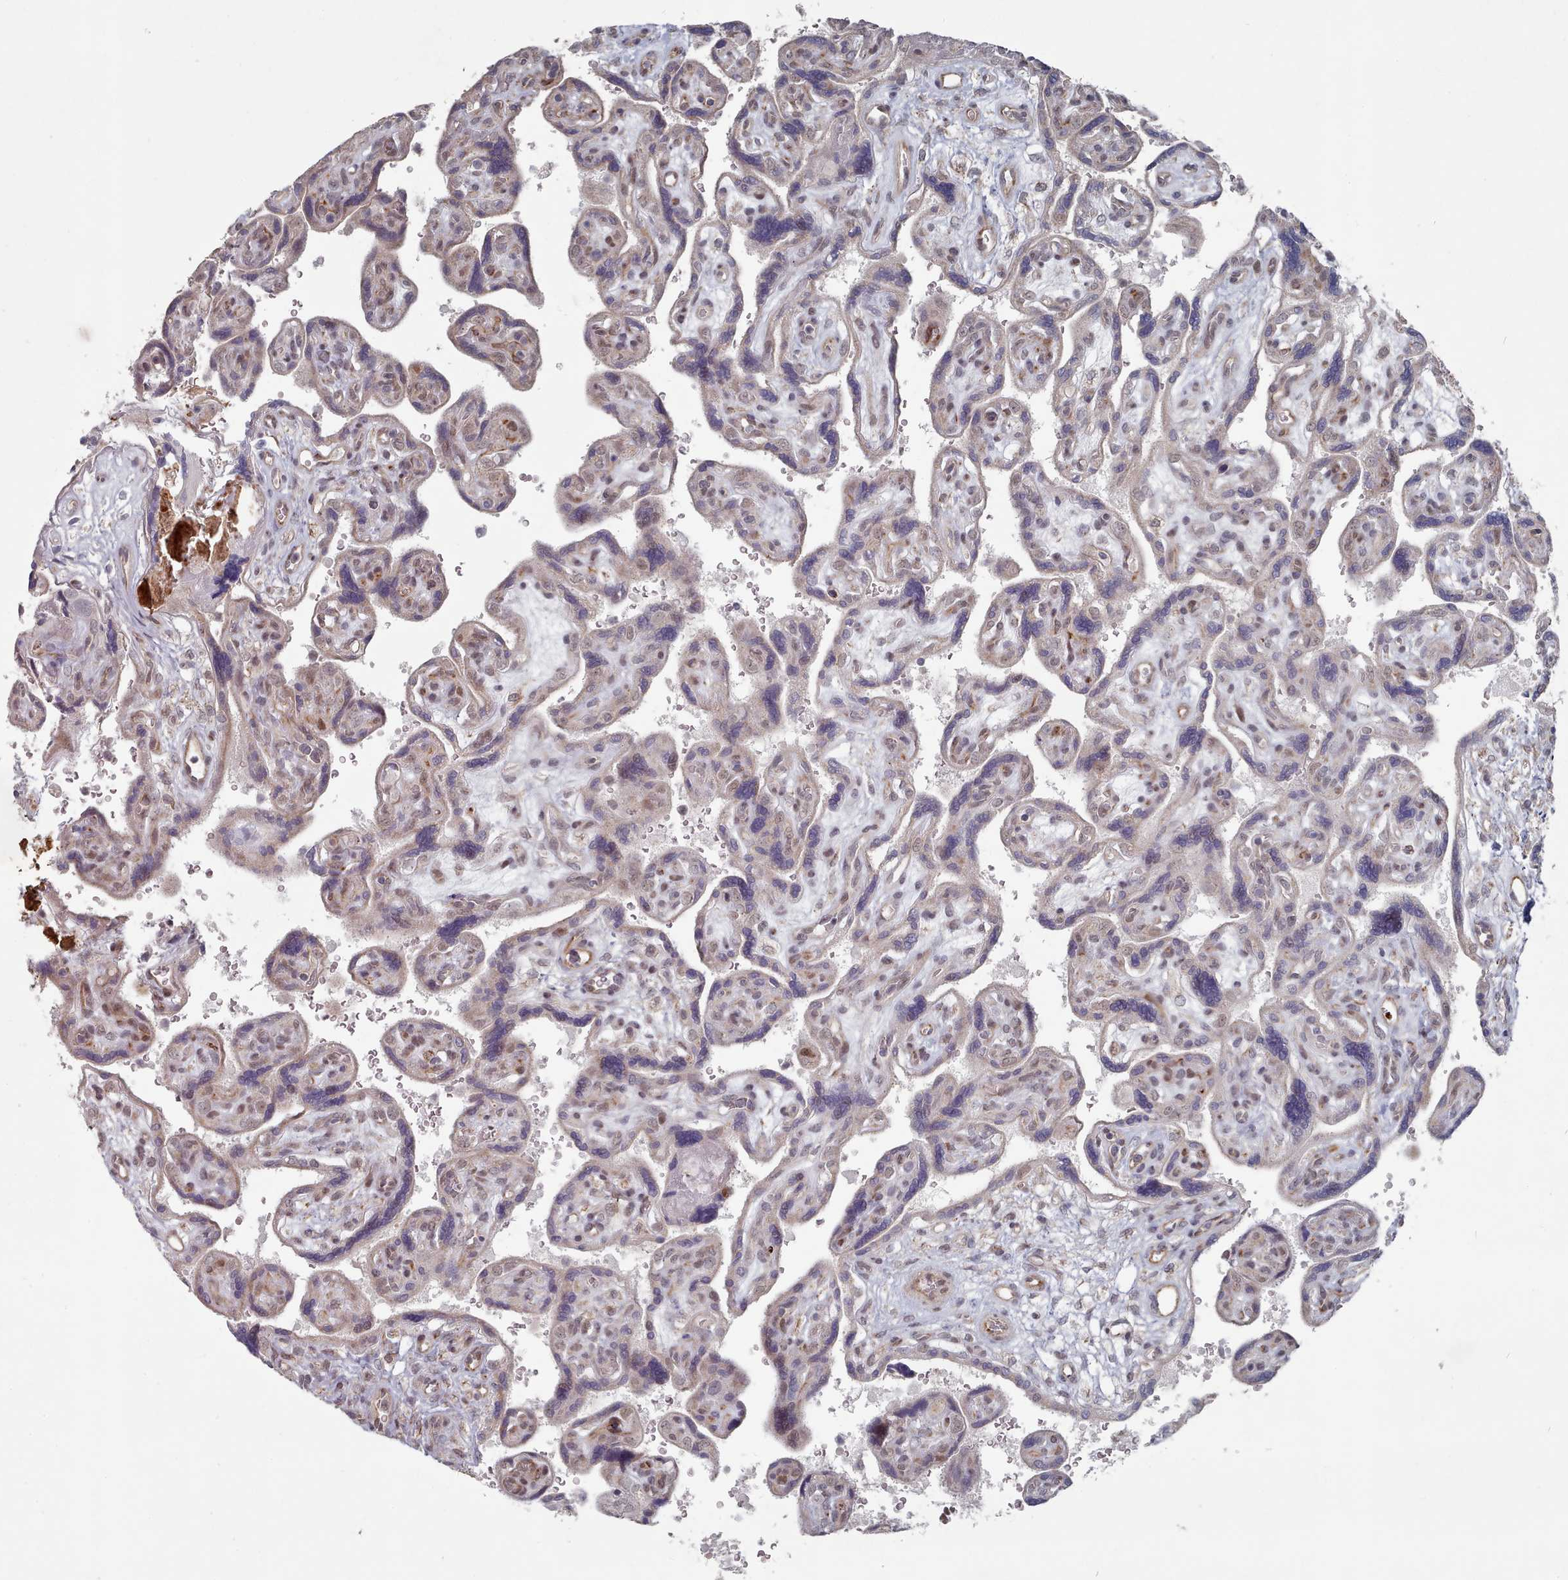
{"staining": {"intensity": "moderate", "quantity": ">75%", "location": "cytoplasmic/membranous,nuclear"}, "tissue": "placenta", "cell_type": "Decidual cells", "image_type": "normal", "snomed": [{"axis": "morphology", "description": "Normal tissue, NOS"}, {"axis": "topography", "description": "Placenta"}], "caption": "A brown stain highlights moderate cytoplasmic/membranous,nuclear staining of a protein in decidual cells of normal placenta.", "gene": "CPSF4", "patient": {"sex": "female", "age": 39}}